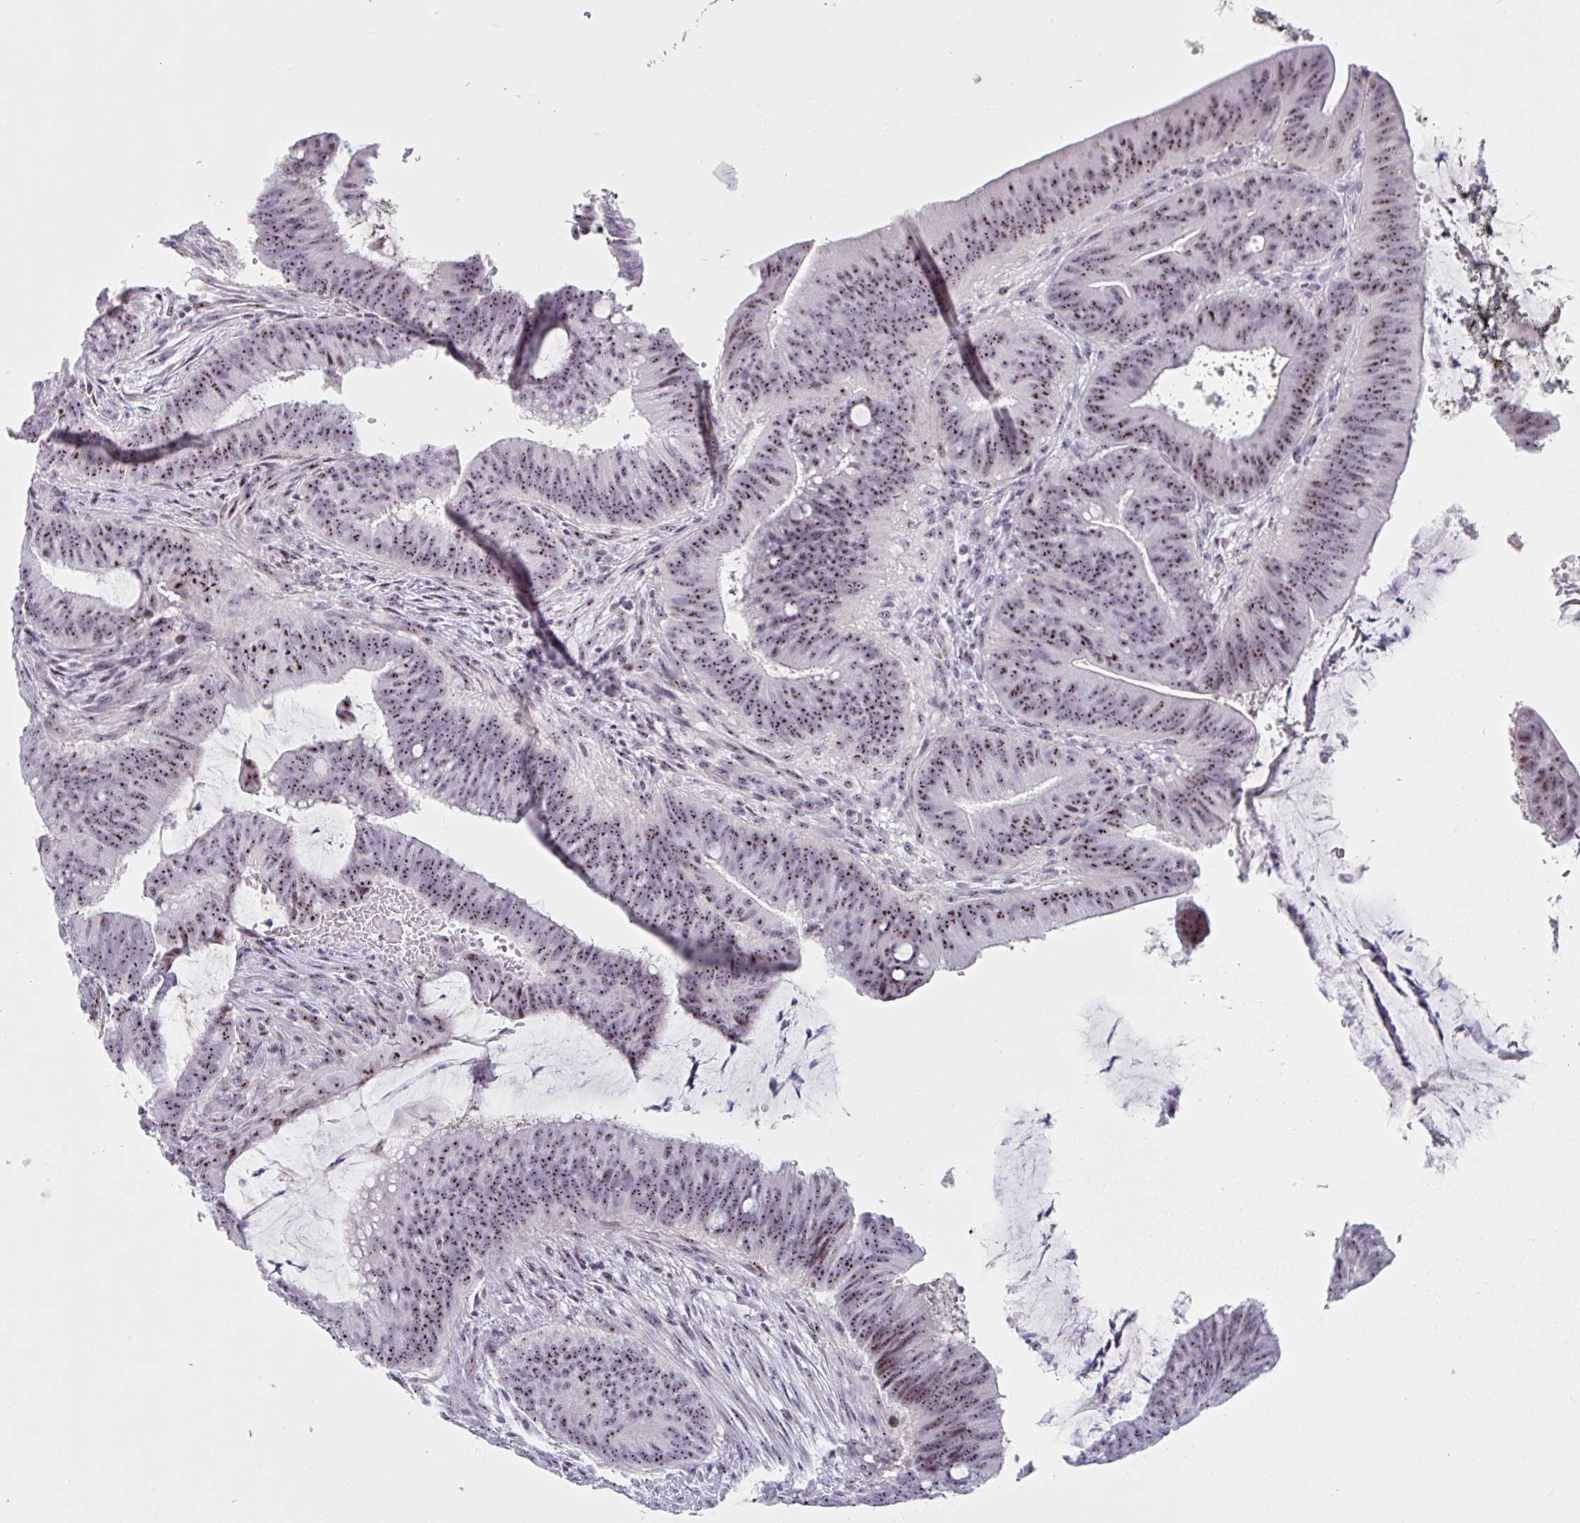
{"staining": {"intensity": "moderate", "quantity": ">75%", "location": "nuclear"}, "tissue": "colorectal cancer", "cell_type": "Tumor cells", "image_type": "cancer", "snomed": [{"axis": "morphology", "description": "Adenocarcinoma, NOS"}, {"axis": "topography", "description": "Colon"}], "caption": "Immunohistochemical staining of colorectal cancer reveals moderate nuclear protein positivity in about >75% of tumor cells.", "gene": "LENG9", "patient": {"sex": "female", "age": 43}}